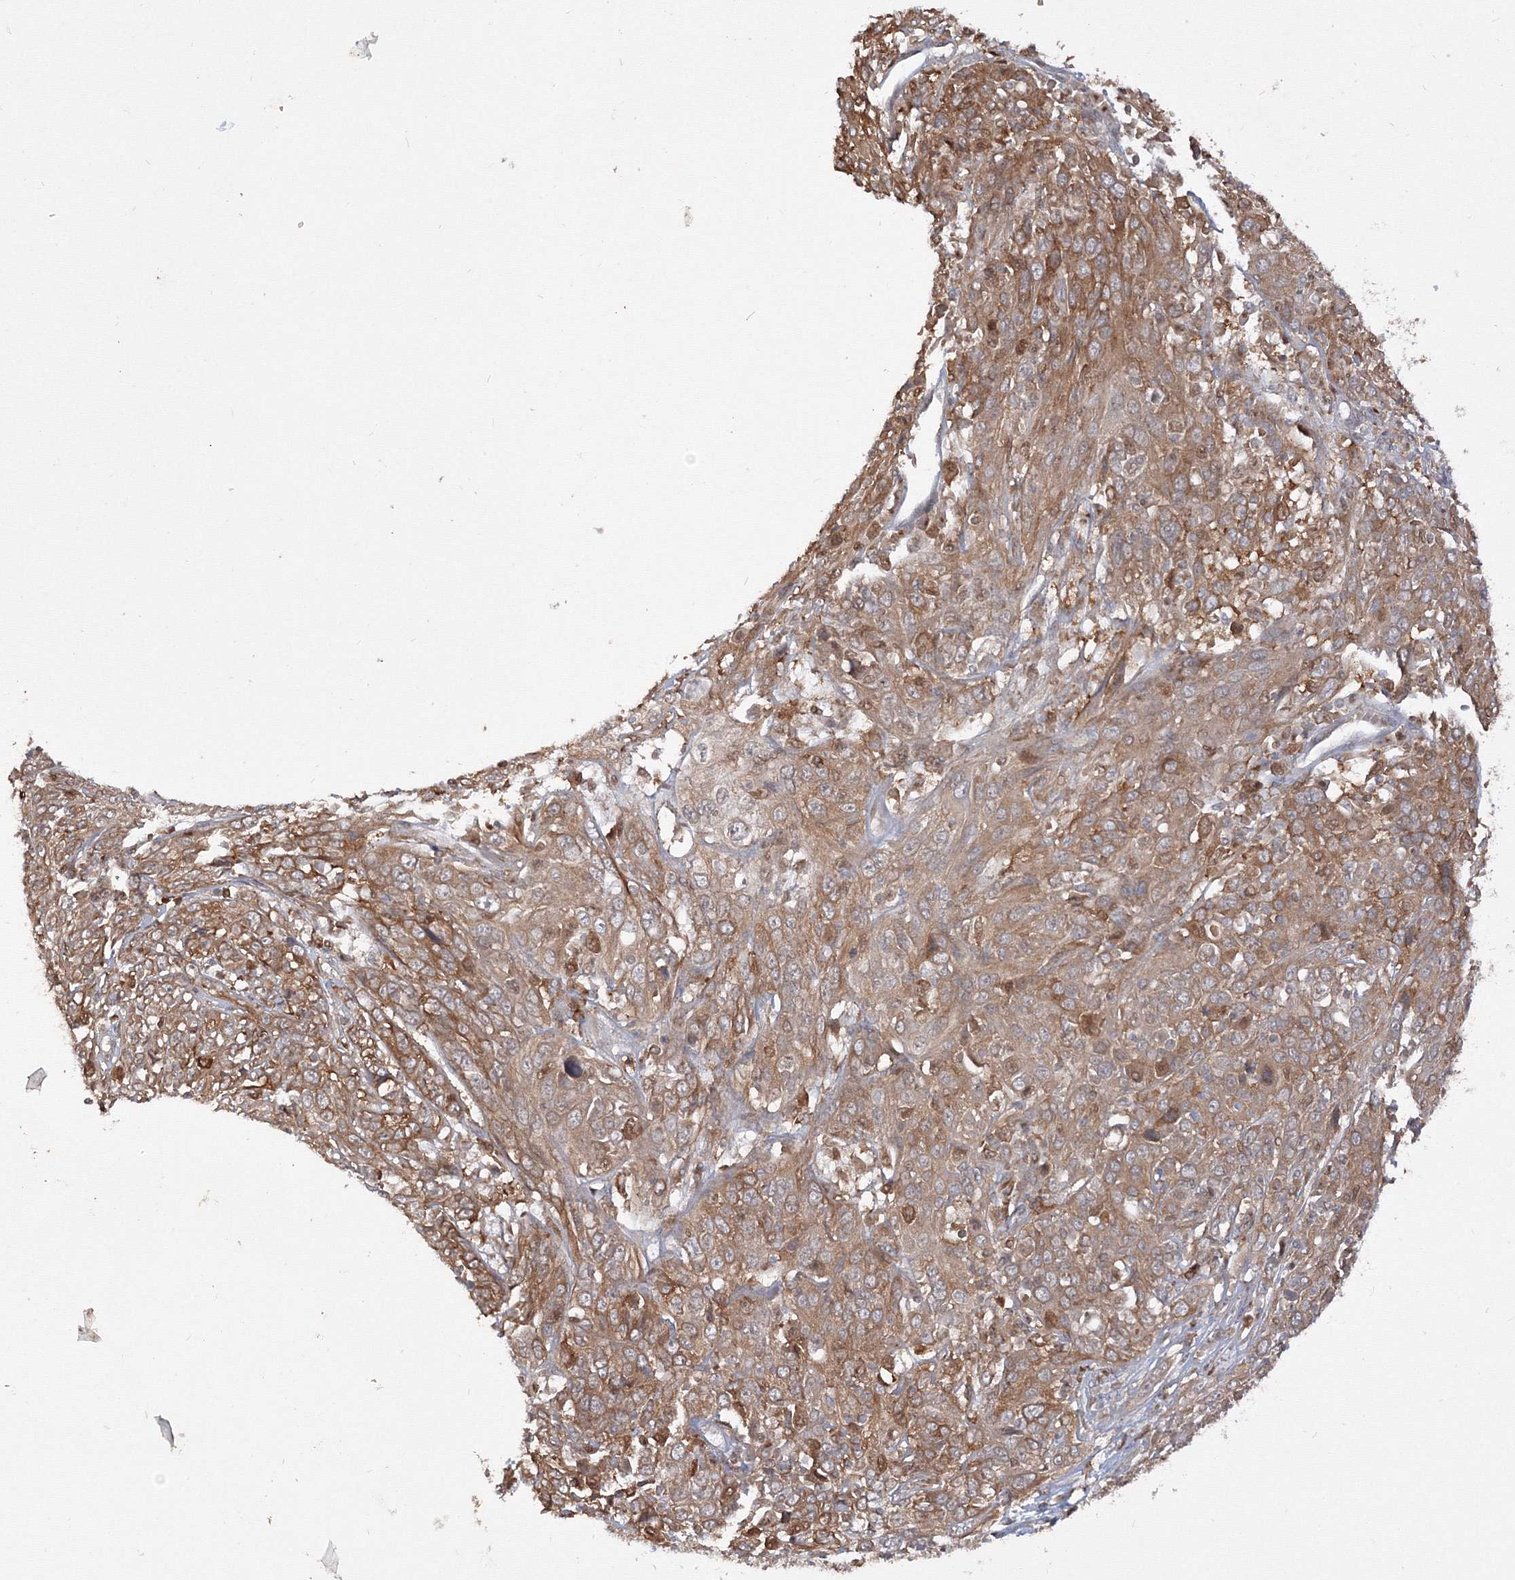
{"staining": {"intensity": "moderate", "quantity": ">75%", "location": "cytoplasmic/membranous"}, "tissue": "cervical cancer", "cell_type": "Tumor cells", "image_type": "cancer", "snomed": [{"axis": "morphology", "description": "Squamous cell carcinoma, NOS"}, {"axis": "topography", "description": "Cervix"}], "caption": "The immunohistochemical stain highlights moderate cytoplasmic/membranous positivity in tumor cells of cervical squamous cell carcinoma tissue. The protein is shown in brown color, while the nuclei are stained blue.", "gene": "TMEM50B", "patient": {"sex": "female", "age": 46}}